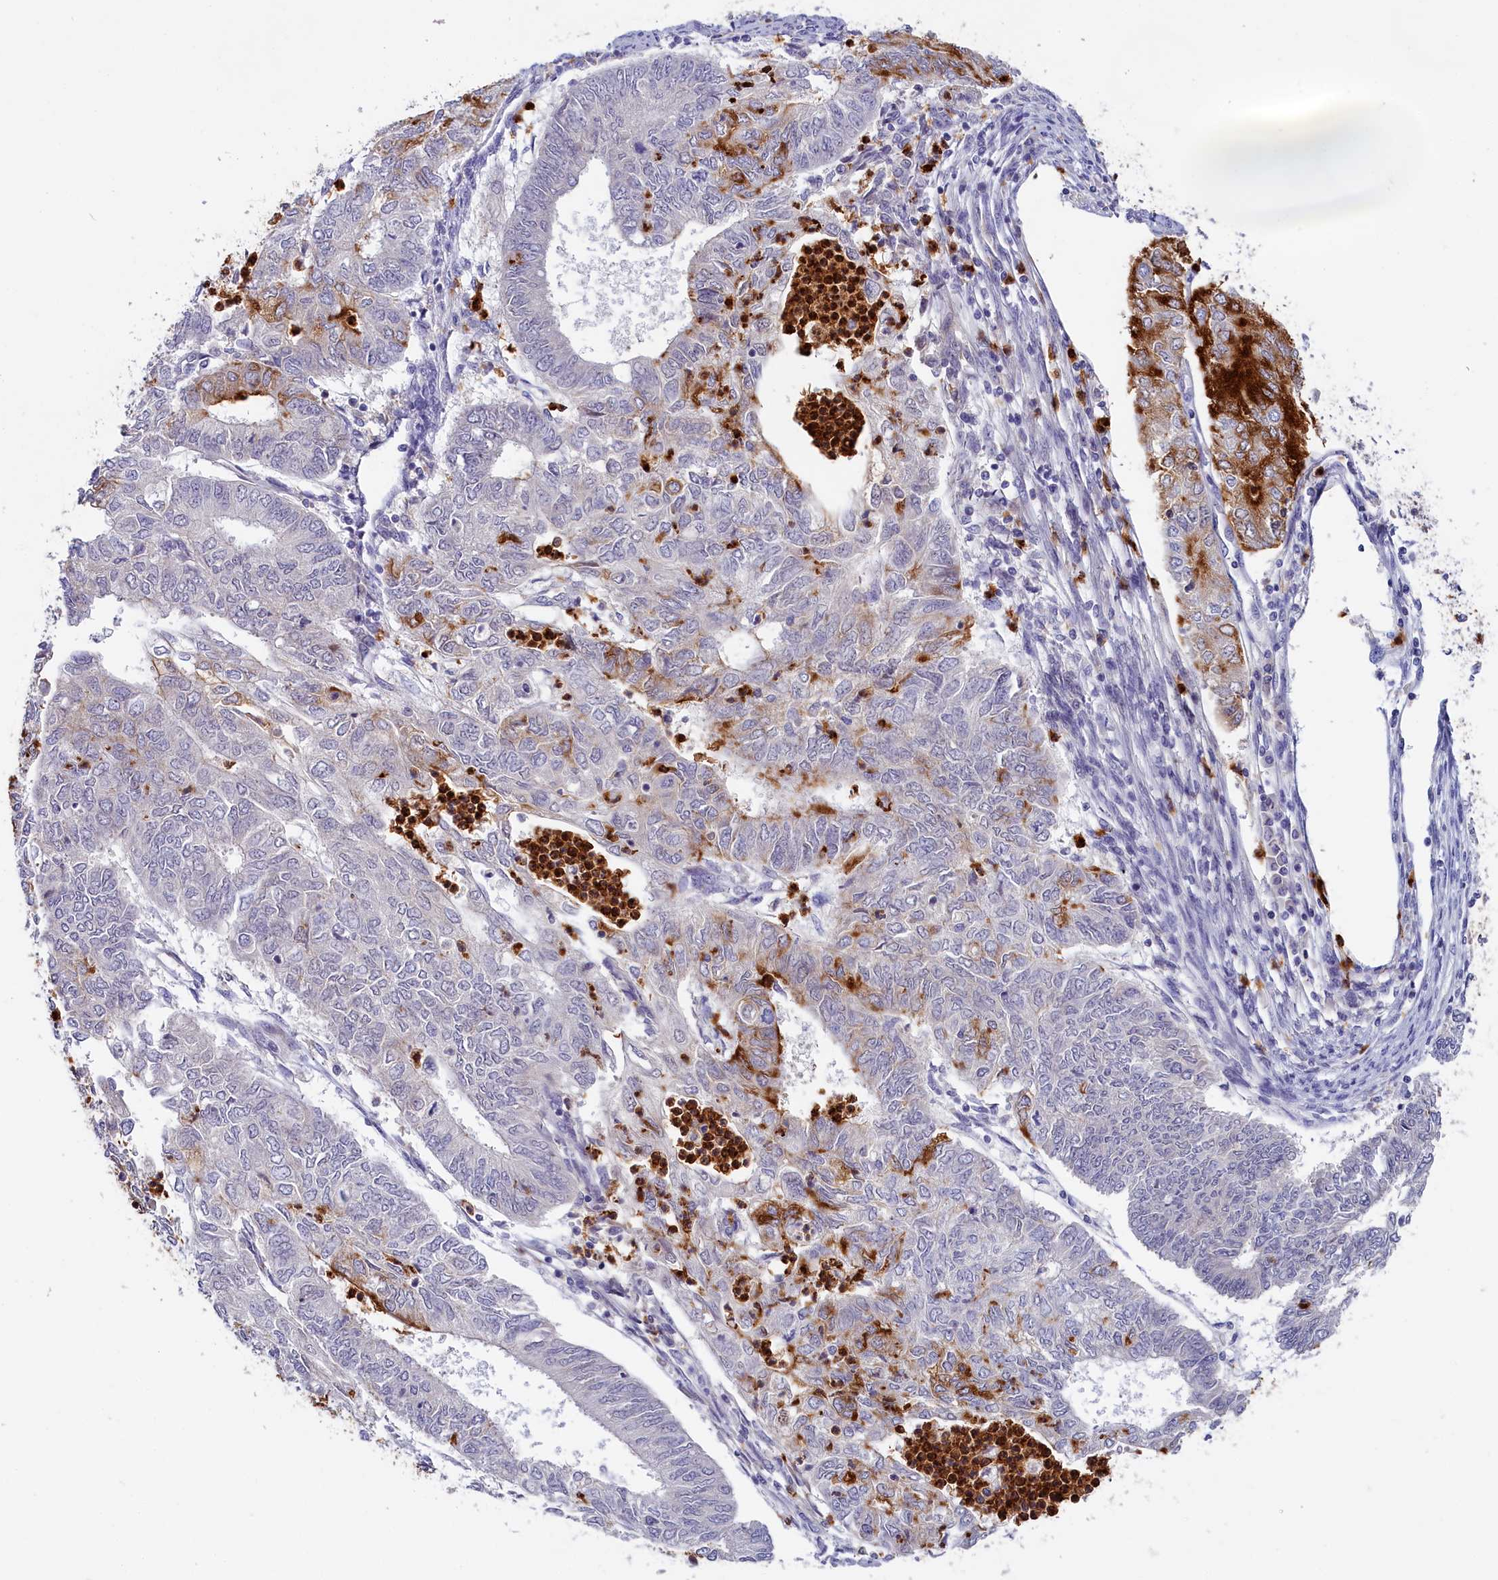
{"staining": {"intensity": "strong", "quantity": "<25%", "location": "cytoplasmic/membranous"}, "tissue": "endometrial cancer", "cell_type": "Tumor cells", "image_type": "cancer", "snomed": [{"axis": "morphology", "description": "Adenocarcinoma, NOS"}, {"axis": "topography", "description": "Endometrium"}], "caption": "The histopathology image displays a brown stain indicating the presence of a protein in the cytoplasmic/membranous of tumor cells in adenocarcinoma (endometrial).", "gene": "ADGRD1", "patient": {"sex": "female", "age": 68}}